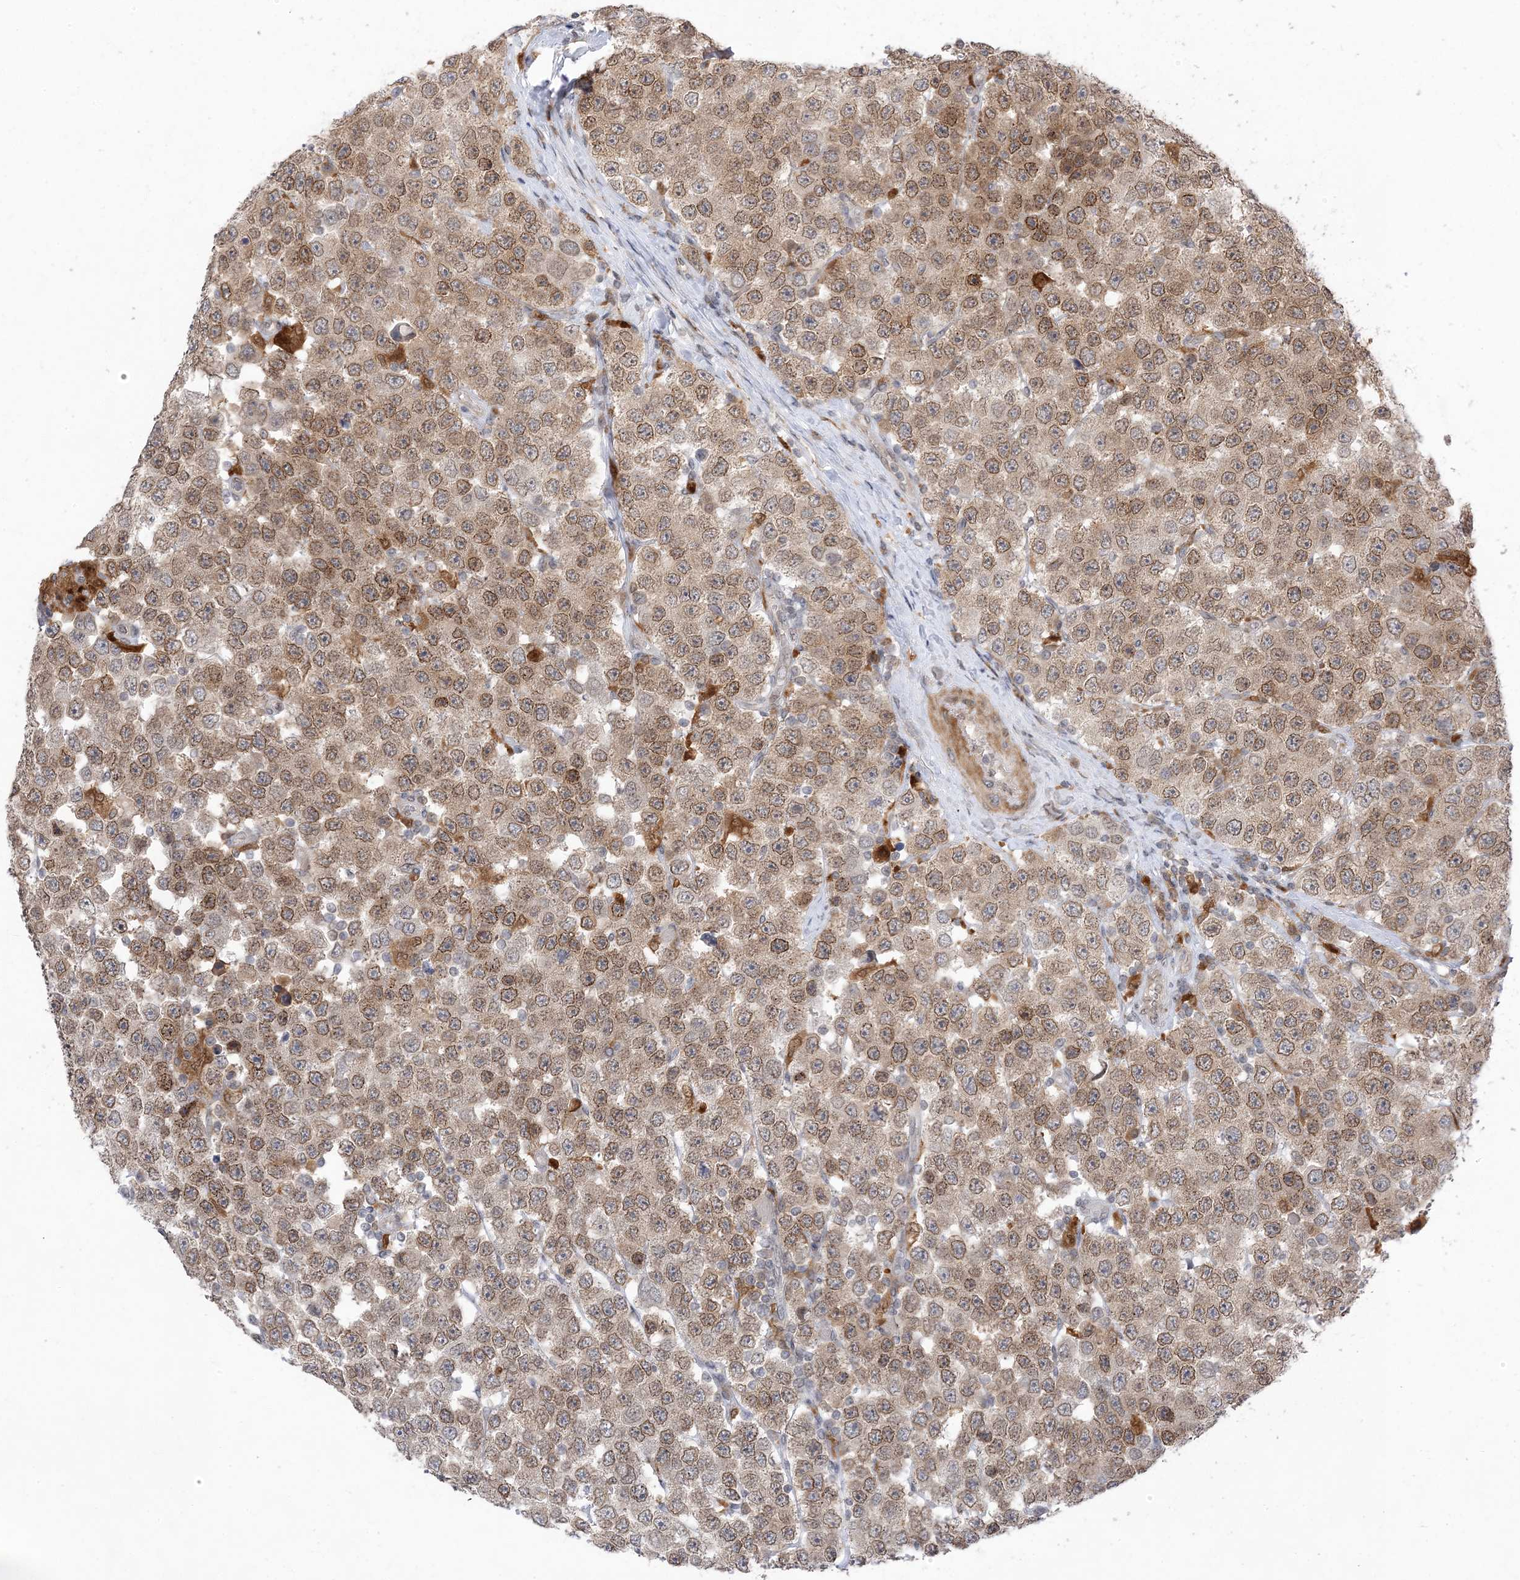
{"staining": {"intensity": "moderate", "quantity": ">75%", "location": "cytoplasmic/membranous,nuclear"}, "tissue": "testis cancer", "cell_type": "Tumor cells", "image_type": "cancer", "snomed": [{"axis": "morphology", "description": "Seminoma, NOS"}, {"axis": "topography", "description": "Testis"}], "caption": "Immunohistochemical staining of human testis cancer (seminoma) exhibits moderate cytoplasmic/membranous and nuclear protein expression in about >75% of tumor cells.", "gene": "NAGK", "patient": {"sex": "male", "age": 28}}